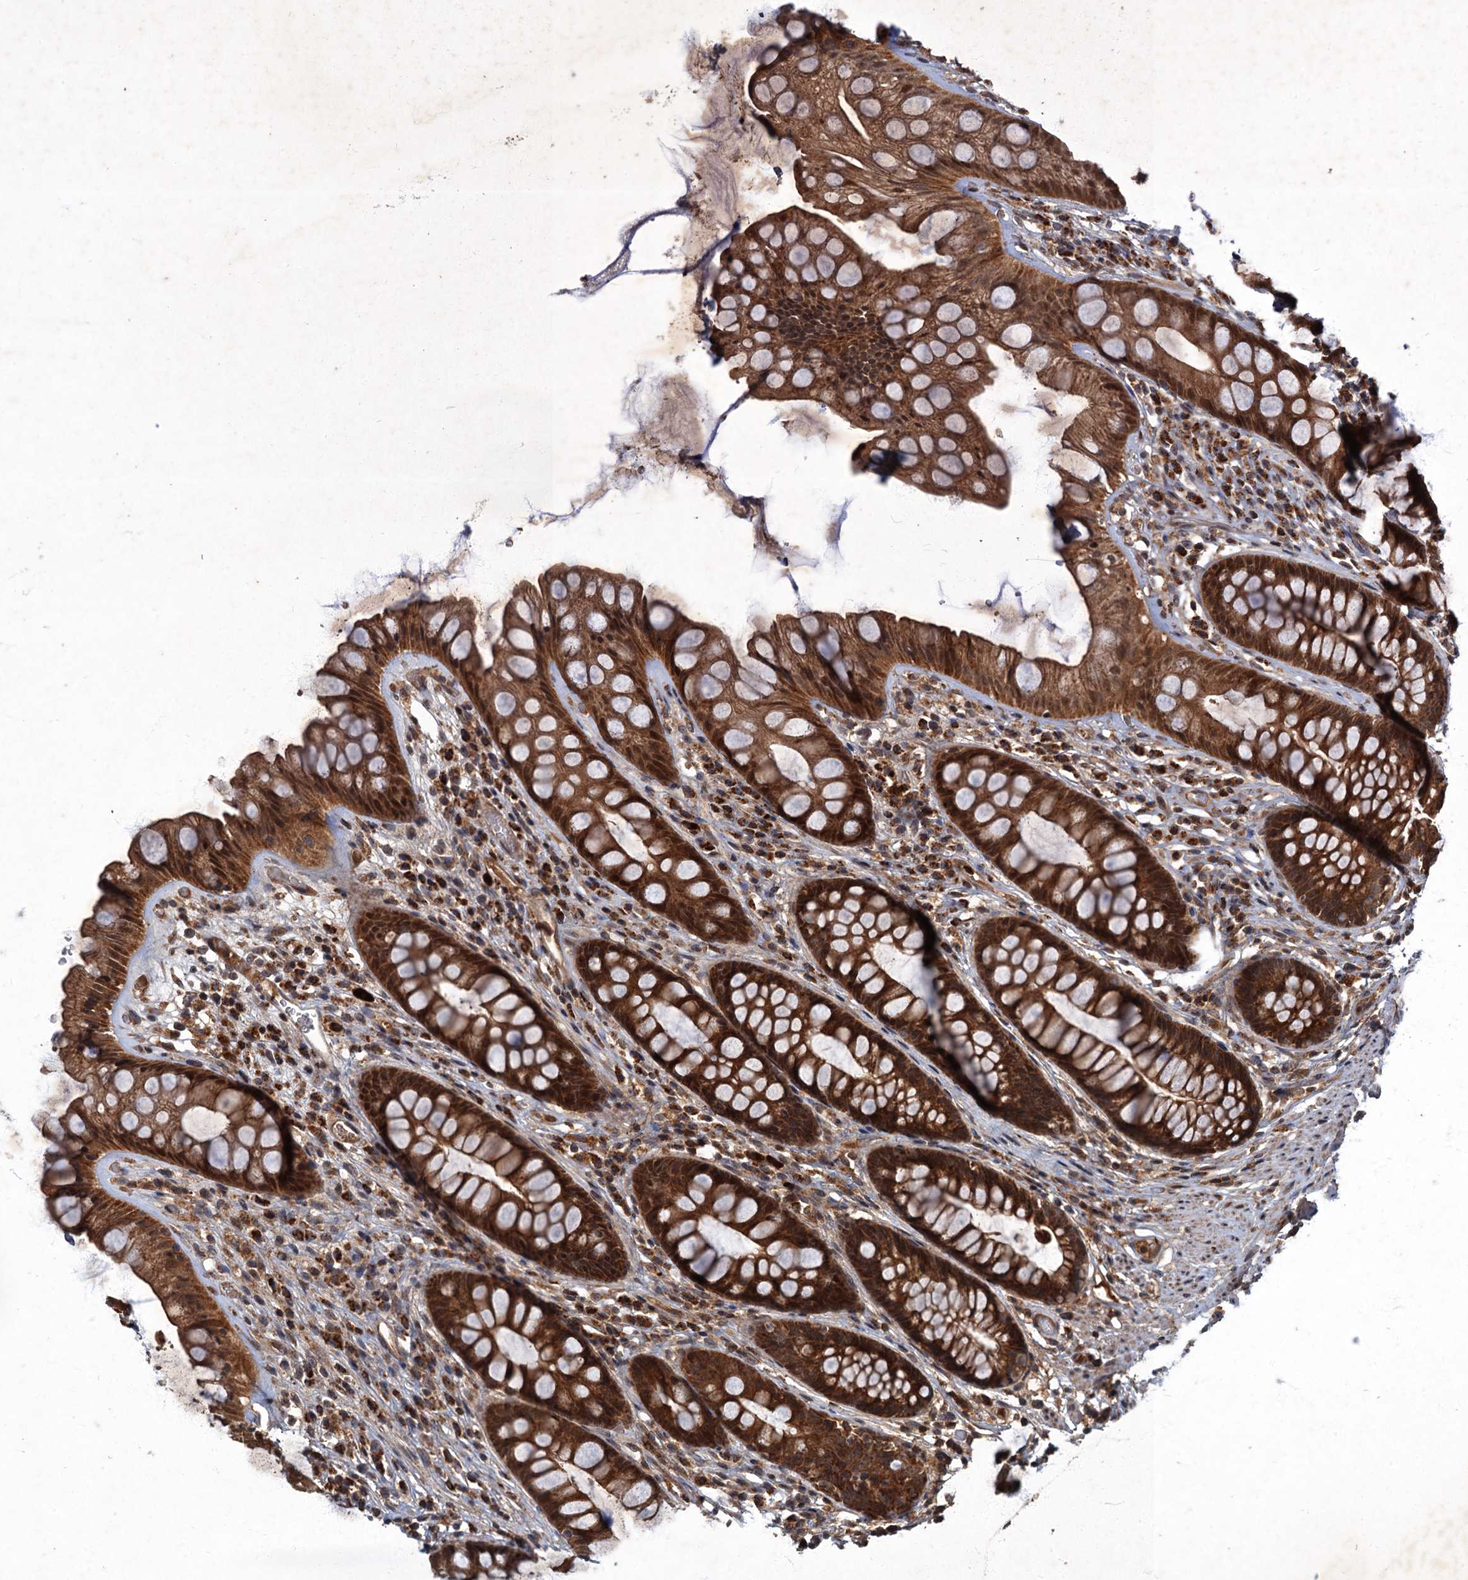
{"staining": {"intensity": "strong", "quantity": ">75%", "location": "cytoplasmic/membranous,nuclear"}, "tissue": "rectum", "cell_type": "Glandular cells", "image_type": "normal", "snomed": [{"axis": "morphology", "description": "Normal tissue, NOS"}, {"axis": "topography", "description": "Rectum"}], "caption": "Approximately >75% of glandular cells in benign human rectum display strong cytoplasmic/membranous,nuclear protein staining as visualized by brown immunohistochemical staining.", "gene": "SLC11A2", "patient": {"sex": "male", "age": 74}}